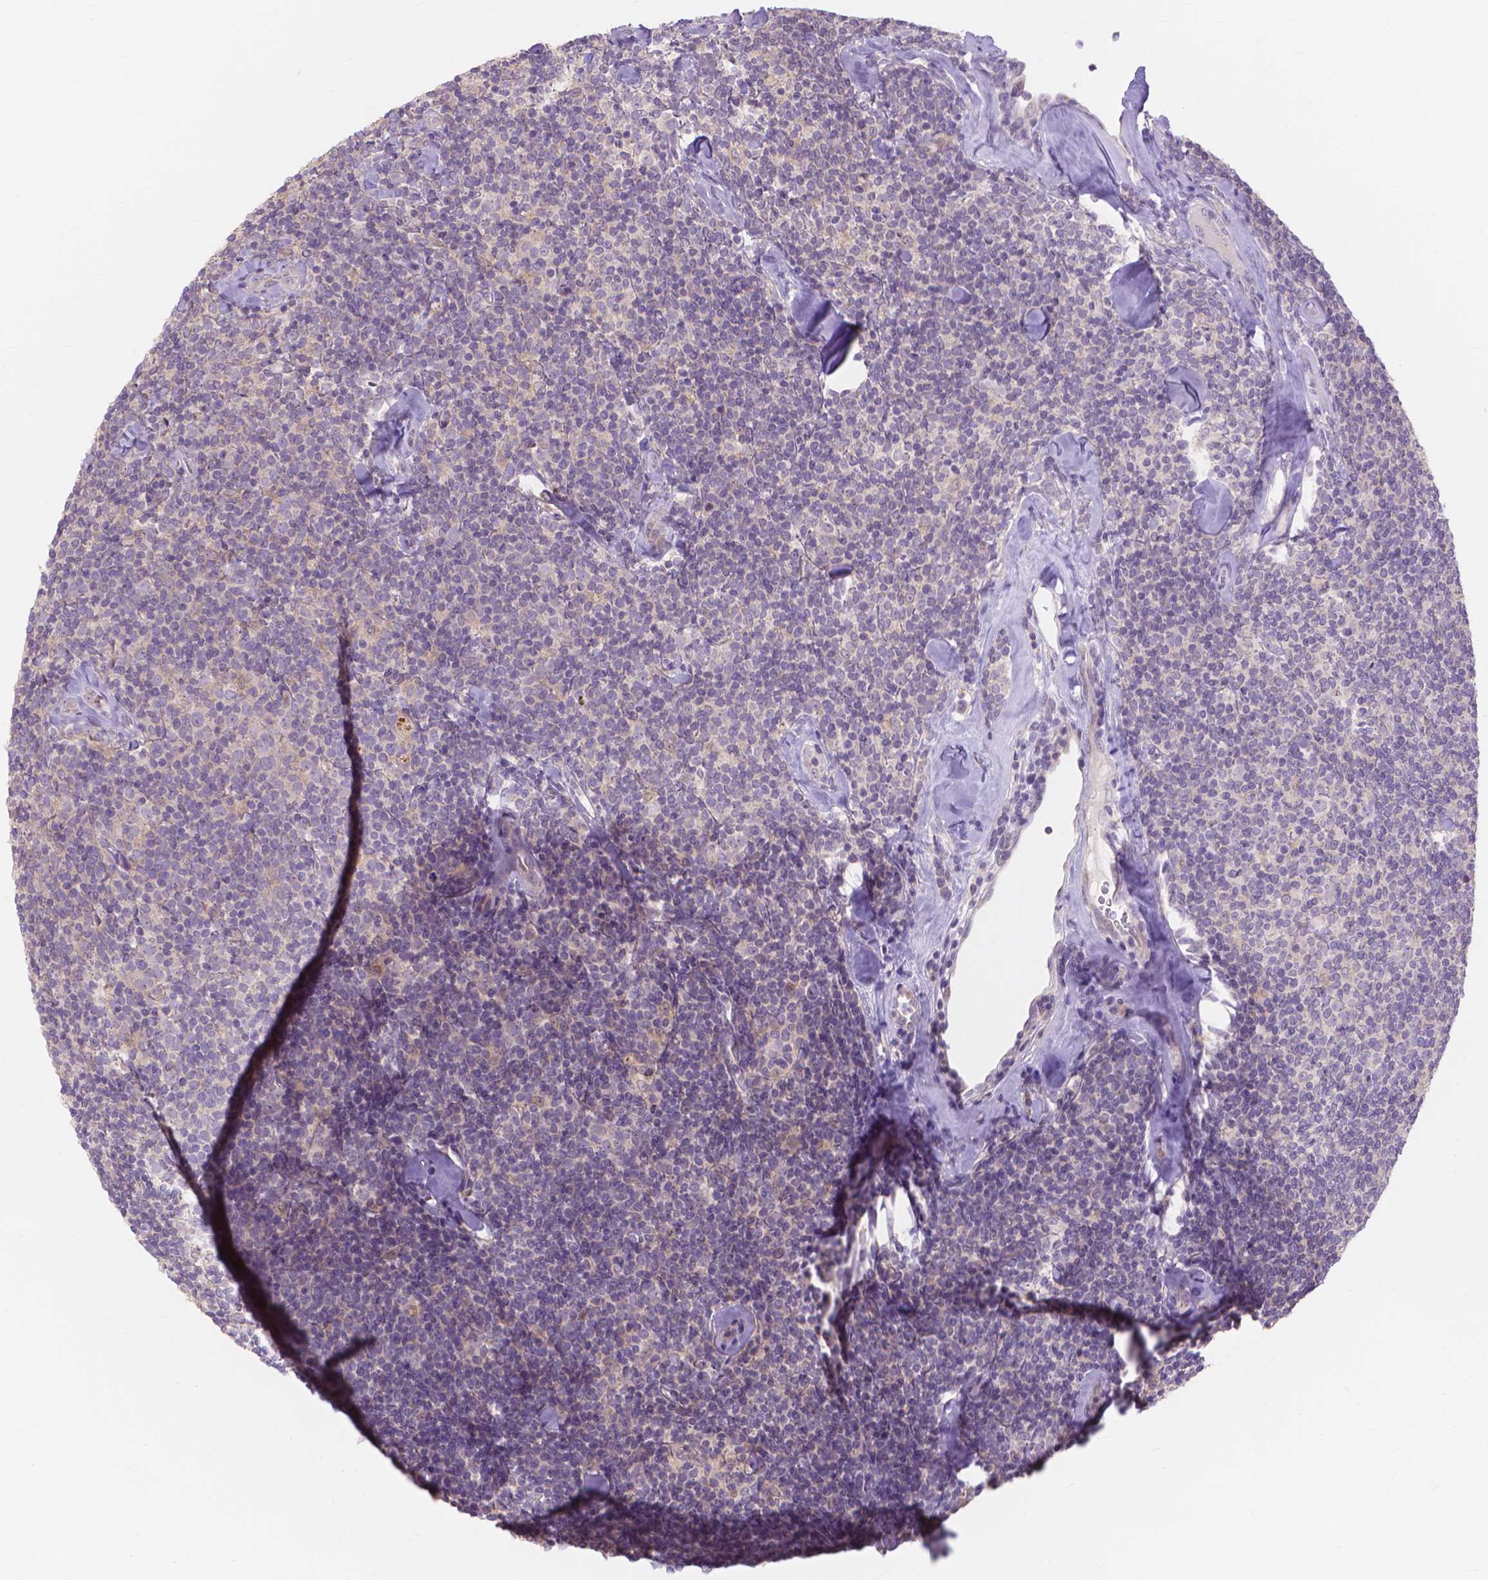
{"staining": {"intensity": "negative", "quantity": "none", "location": "none"}, "tissue": "lymphoma", "cell_type": "Tumor cells", "image_type": "cancer", "snomed": [{"axis": "morphology", "description": "Malignant lymphoma, non-Hodgkin's type, Low grade"}, {"axis": "topography", "description": "Lymph node"}], "caption": "There is no significant positivity in tumor cells of low-grade malignant lymphoma, non-Hodgkin's type.", "gene": "PRDM13", "patient": {"sex": "female", "age": 56}}